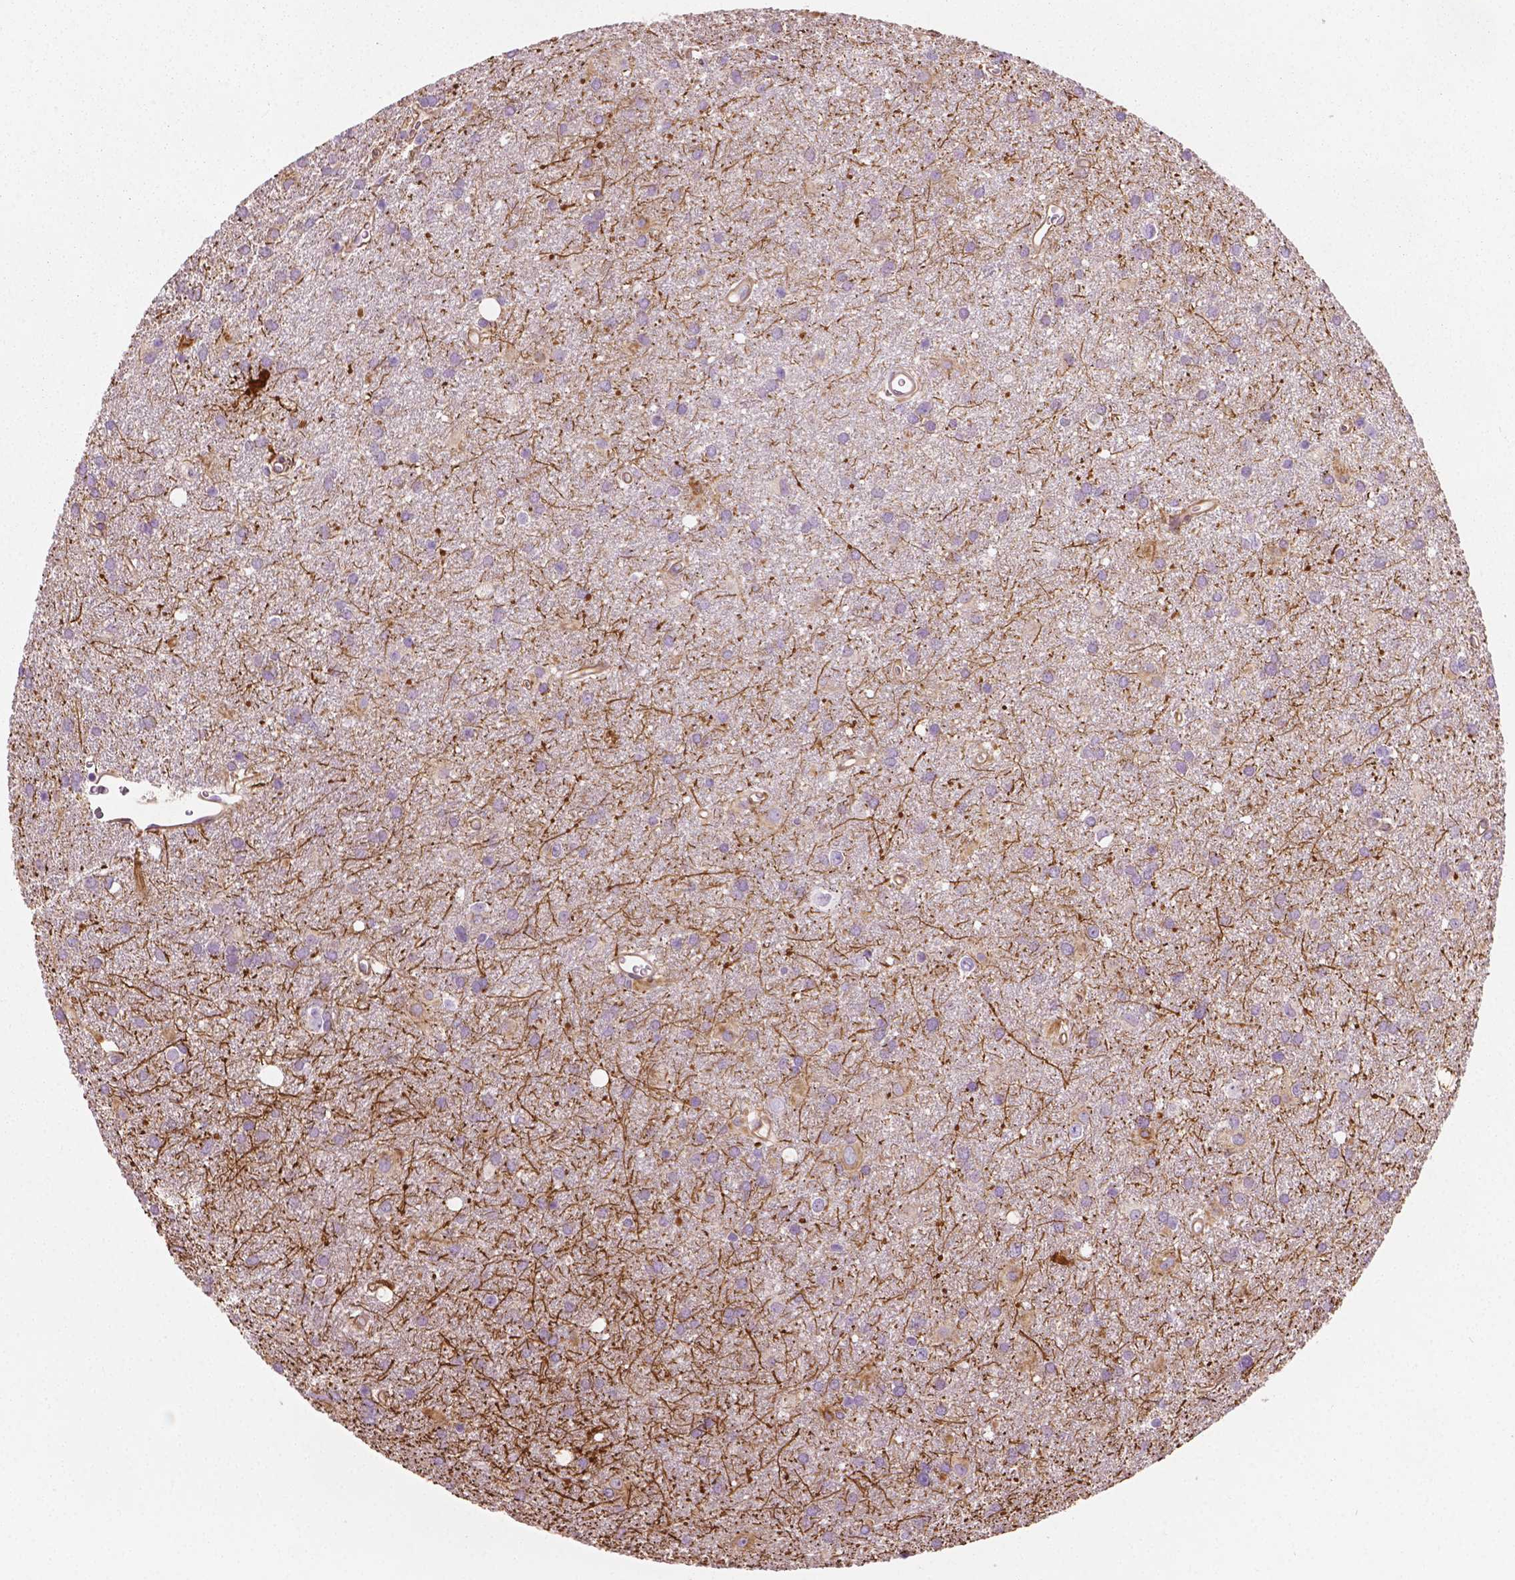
{"staining": {"intensity": "negative", "quantity": "none", "location": "none"}, "tissue": "glioma", "cell_type": "Tumor cells", "image_type": "cancer", "snomed": [{"axis": "morphology", "description": "Glioma, malignant, Low grade"}, {"axis": "topography", "description": "Brain"}], "caption": "Low-grade glioma (malignant) was stained to show a protein in brown. There is no significant positivity in tumor cells.", "gene": "PTX3", "patient": {"sex": "male", "age": 58}}